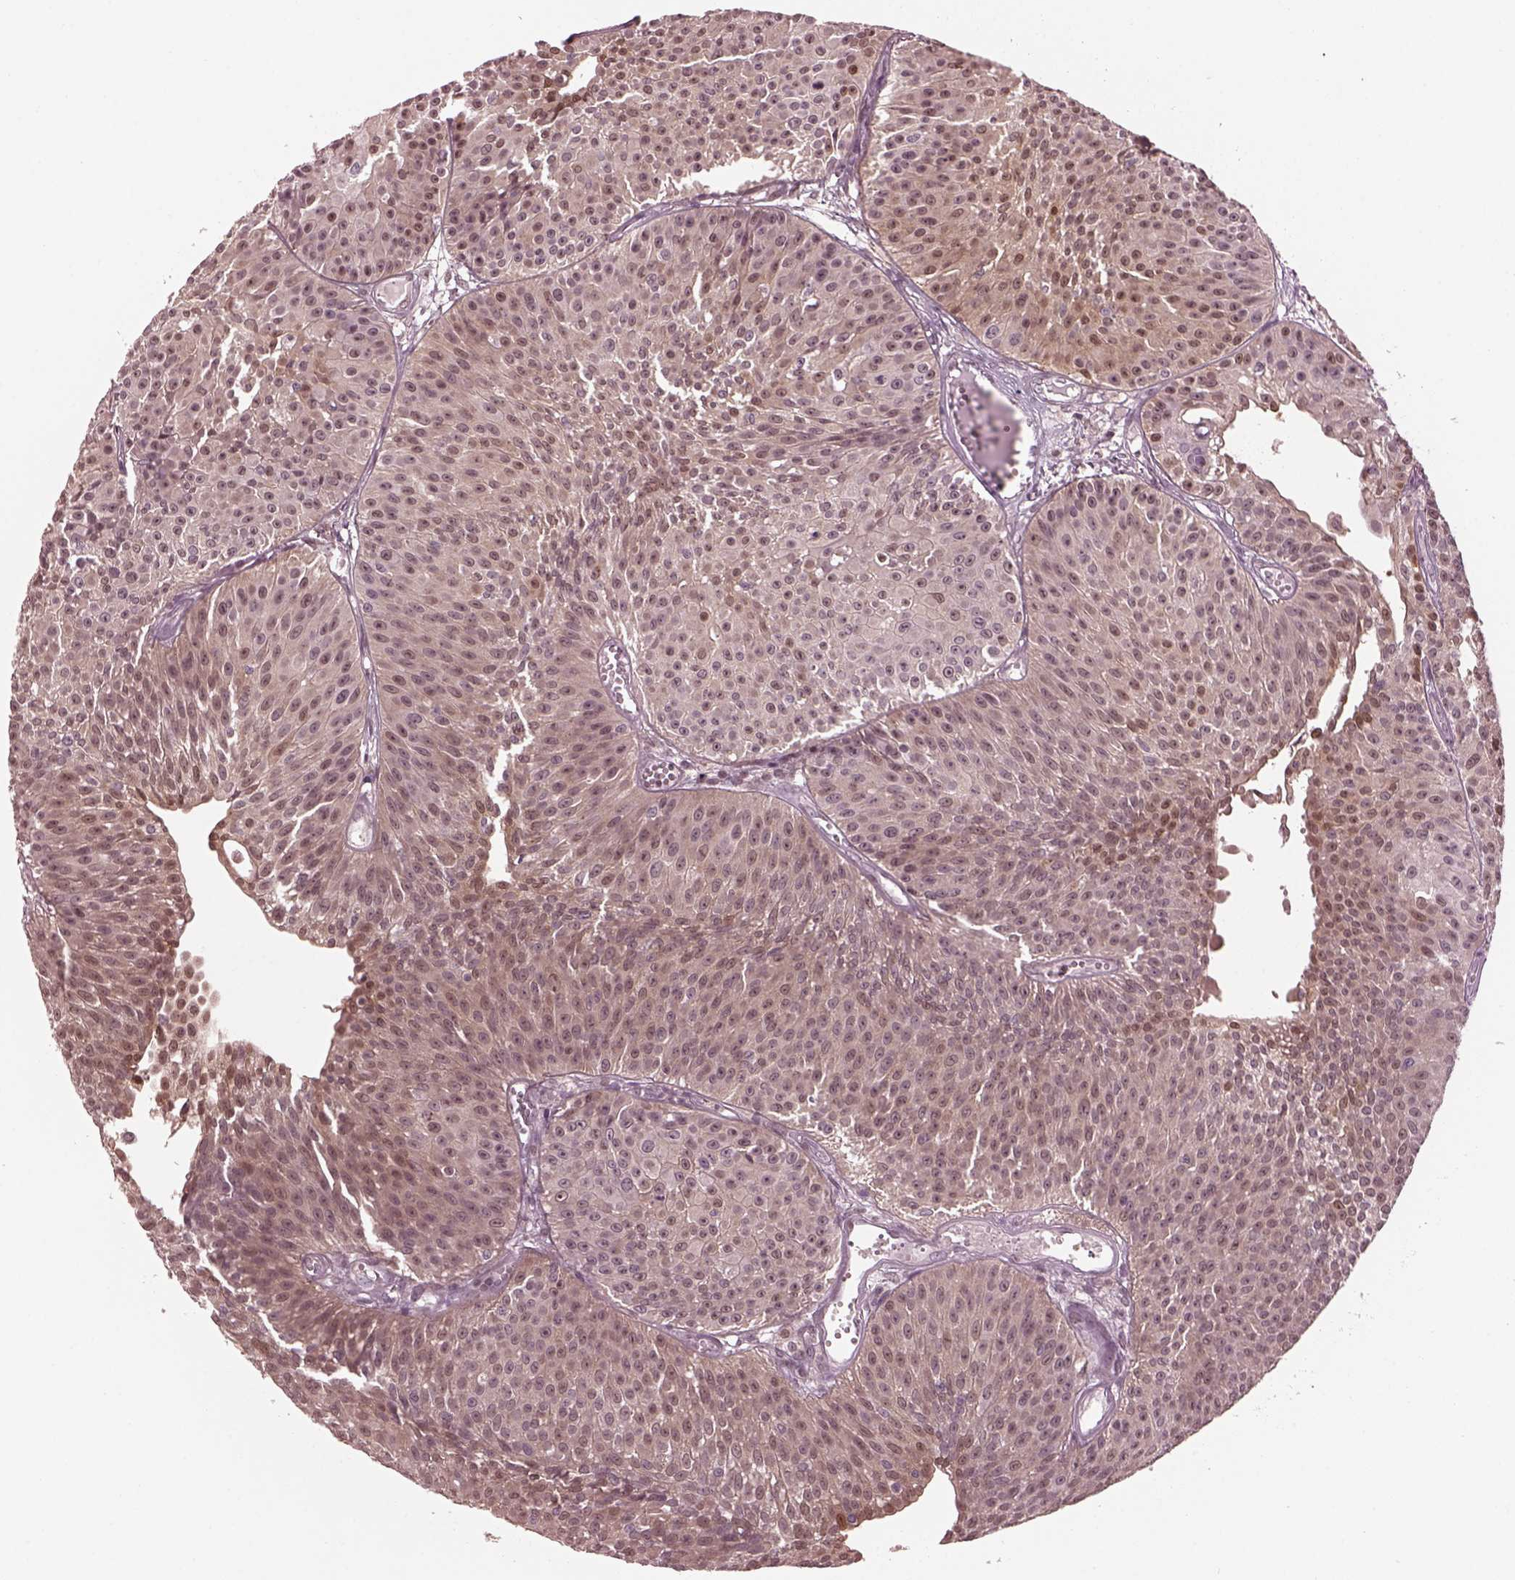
{"staining": {"intensity": "moderate", "quantity": "25%-75%", "location": "cytoplasmic/membranous"}, "tissue": "urothelial cancer", "cell_type": "Tumor cells", "image_type": "cancer", "snomed": [{"axis": "morphology", "description": "Urothelial carcinoma, Low grade"}, {"axis": "topography", "description": "Urinary bladder"}], "caption": "The histopathology image demonstrates a brown stain indicating the presence of a protein in the cytoplasmic/membranous of tumor cells in urothelial cancer. Ihc stains the protein in brown and the nuclei are stained blue.", "gene": "SRI", "patient": {"sex": "male", "age": 63}}